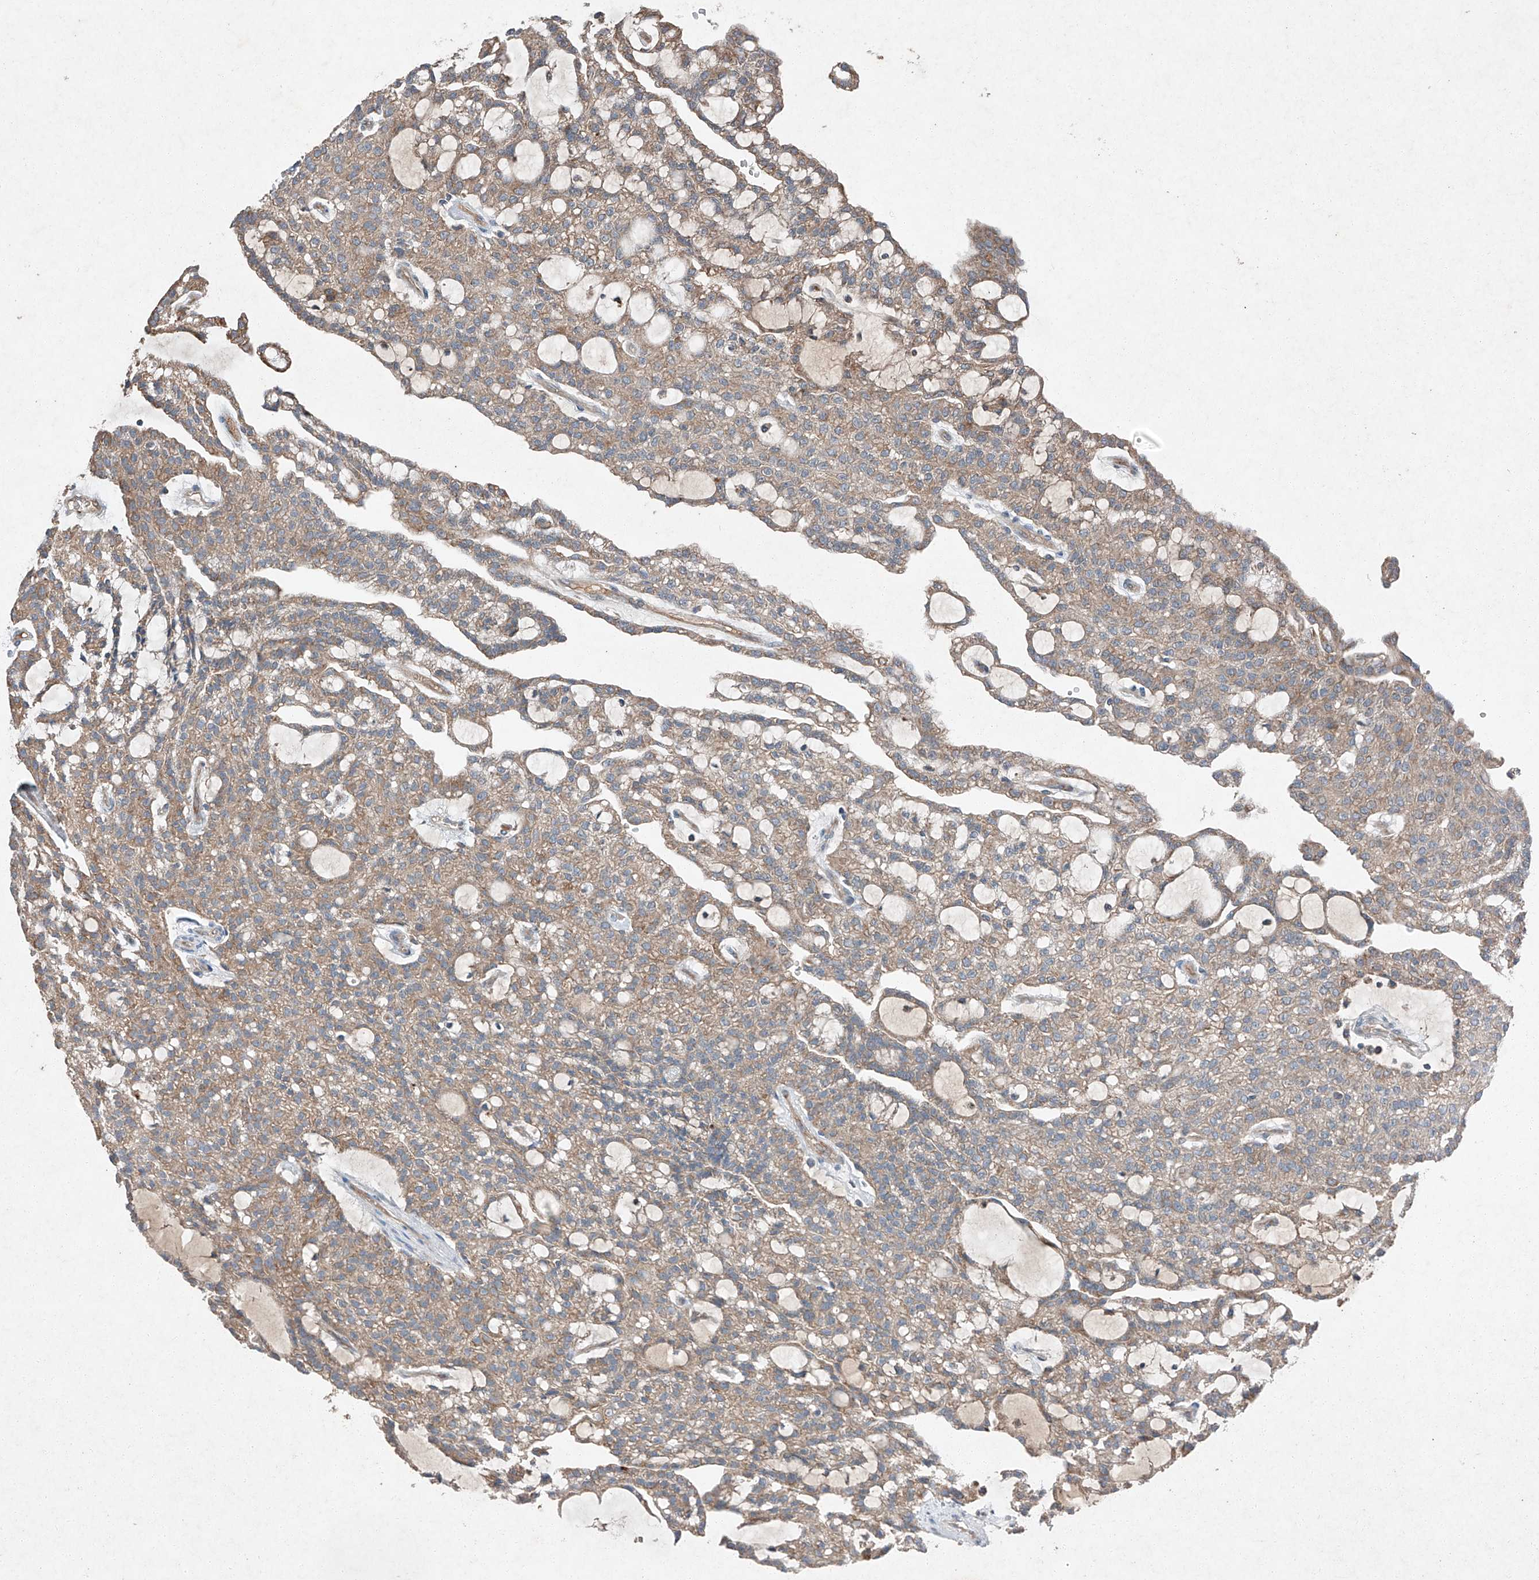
{"staining": {"intensity": "moderate", "quantity": ">75%", "location": "cytoplasmic/membranous"}, "tissue": "renal cancer", "cell_type": "Tumor cells", "image_type": "cancer", "snomed": [{"axis": "morphology", "description": "Adenocarcinoma, NOS"}, {"axis": "topography", "description": "Kidney"}], "caption": "A photomicrograph showing moderate cytoplasmic/membranous positivity in approximately >75% of tumor cells in renal adenocarcinoma, as visualized by brown immunohistochemical staining.", "gene": "RUSC1", "patient": {"sex": "male", "age": 63}}